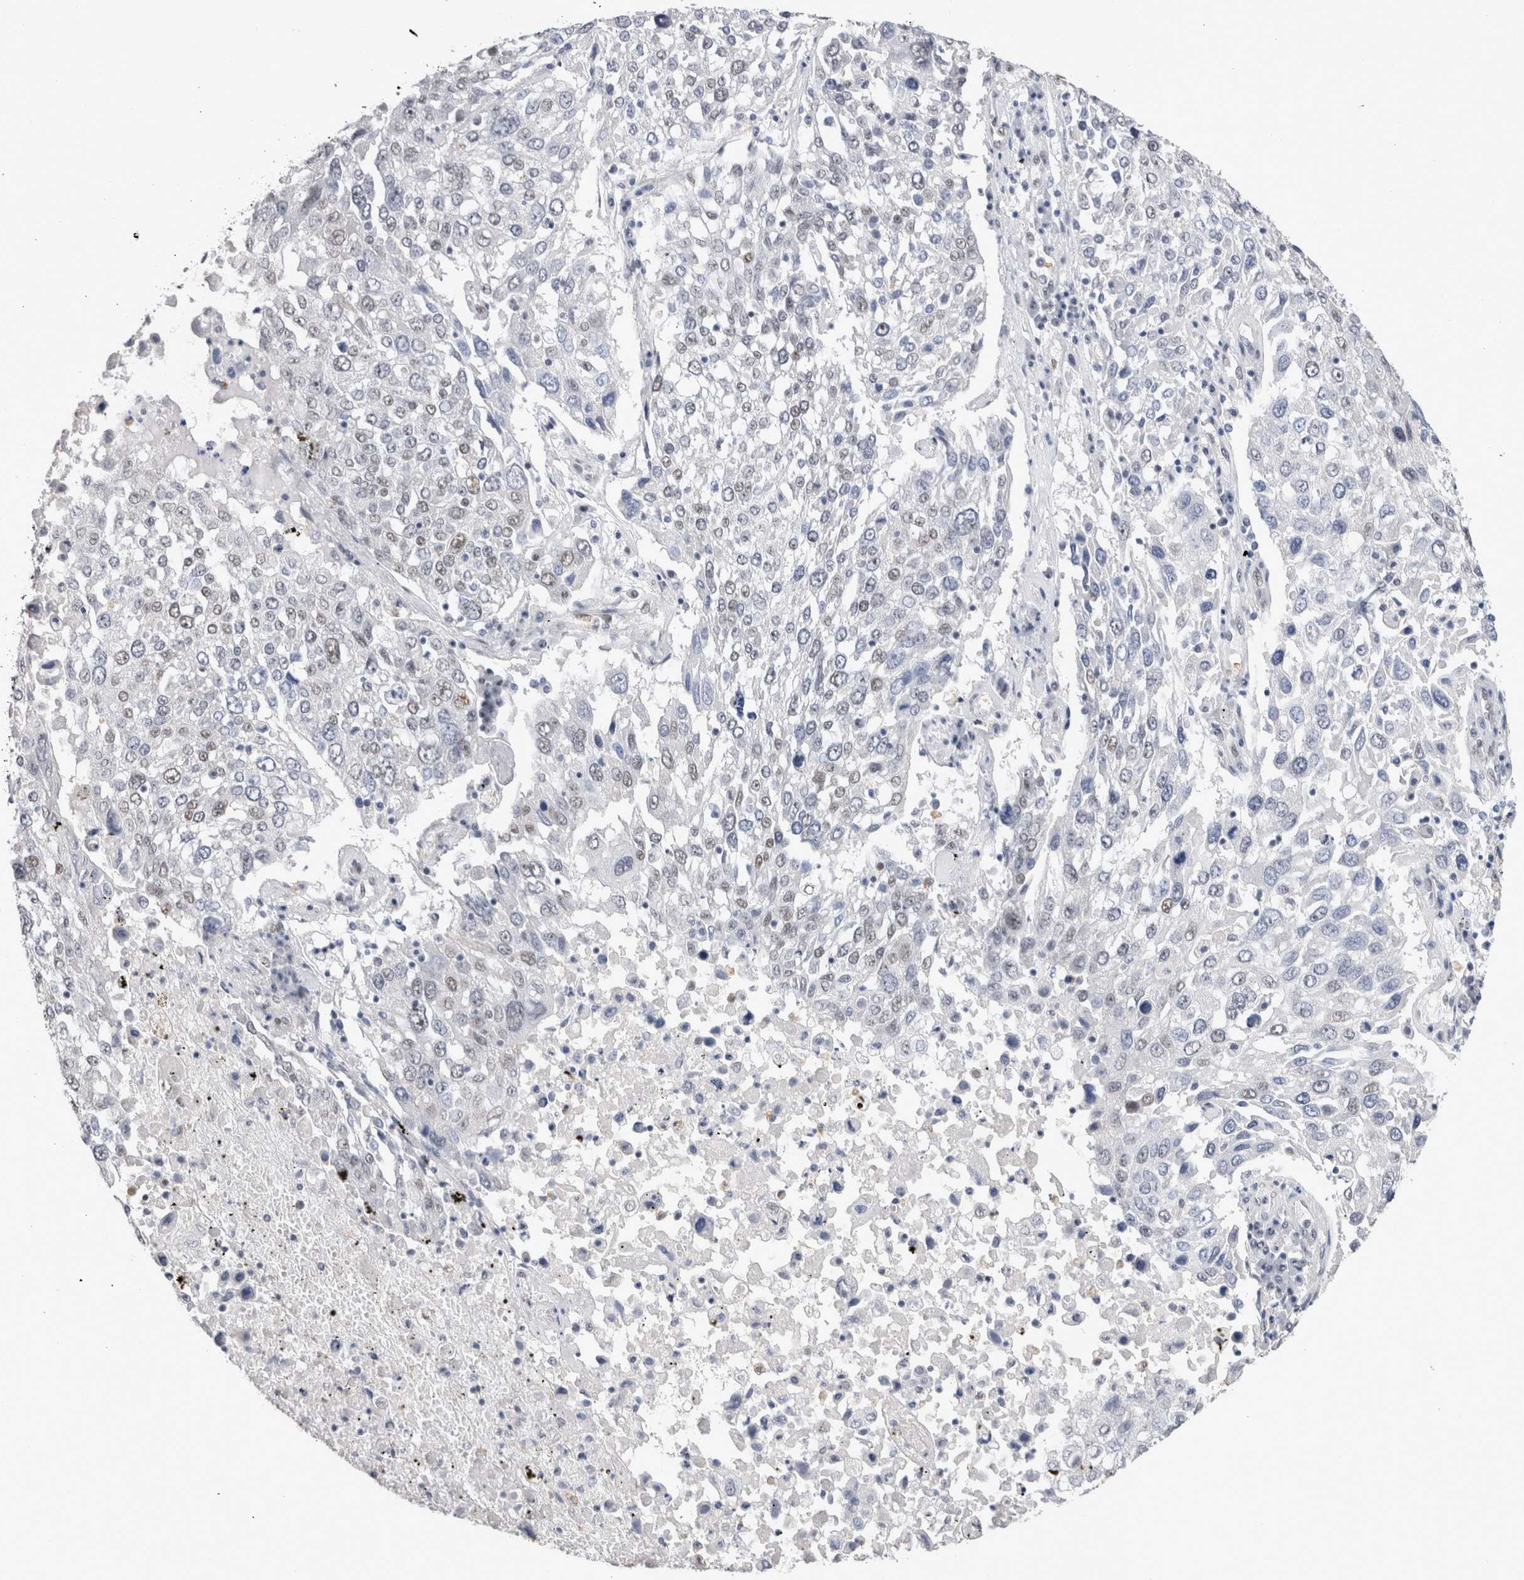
{"staining": {"intensity": "weak", "quantity": "<25%", "location": "nuclear"}, "tissue": "lung cancer", "cell_type": "Tumor cells", "image_type": "cancer", "snomed": [{"axis": "morphology", "description": "Squamous cell carcinoma, NOS"}, {"axis": "topography", "description": "Lung"}], "caption": "A histopathology image of lung cancer (squamous cell carcinoma) stained for a protein displays no brown staining in tumor cells.", "gene": "RBM6", "patient": {"sex": "male", "age": 65}}